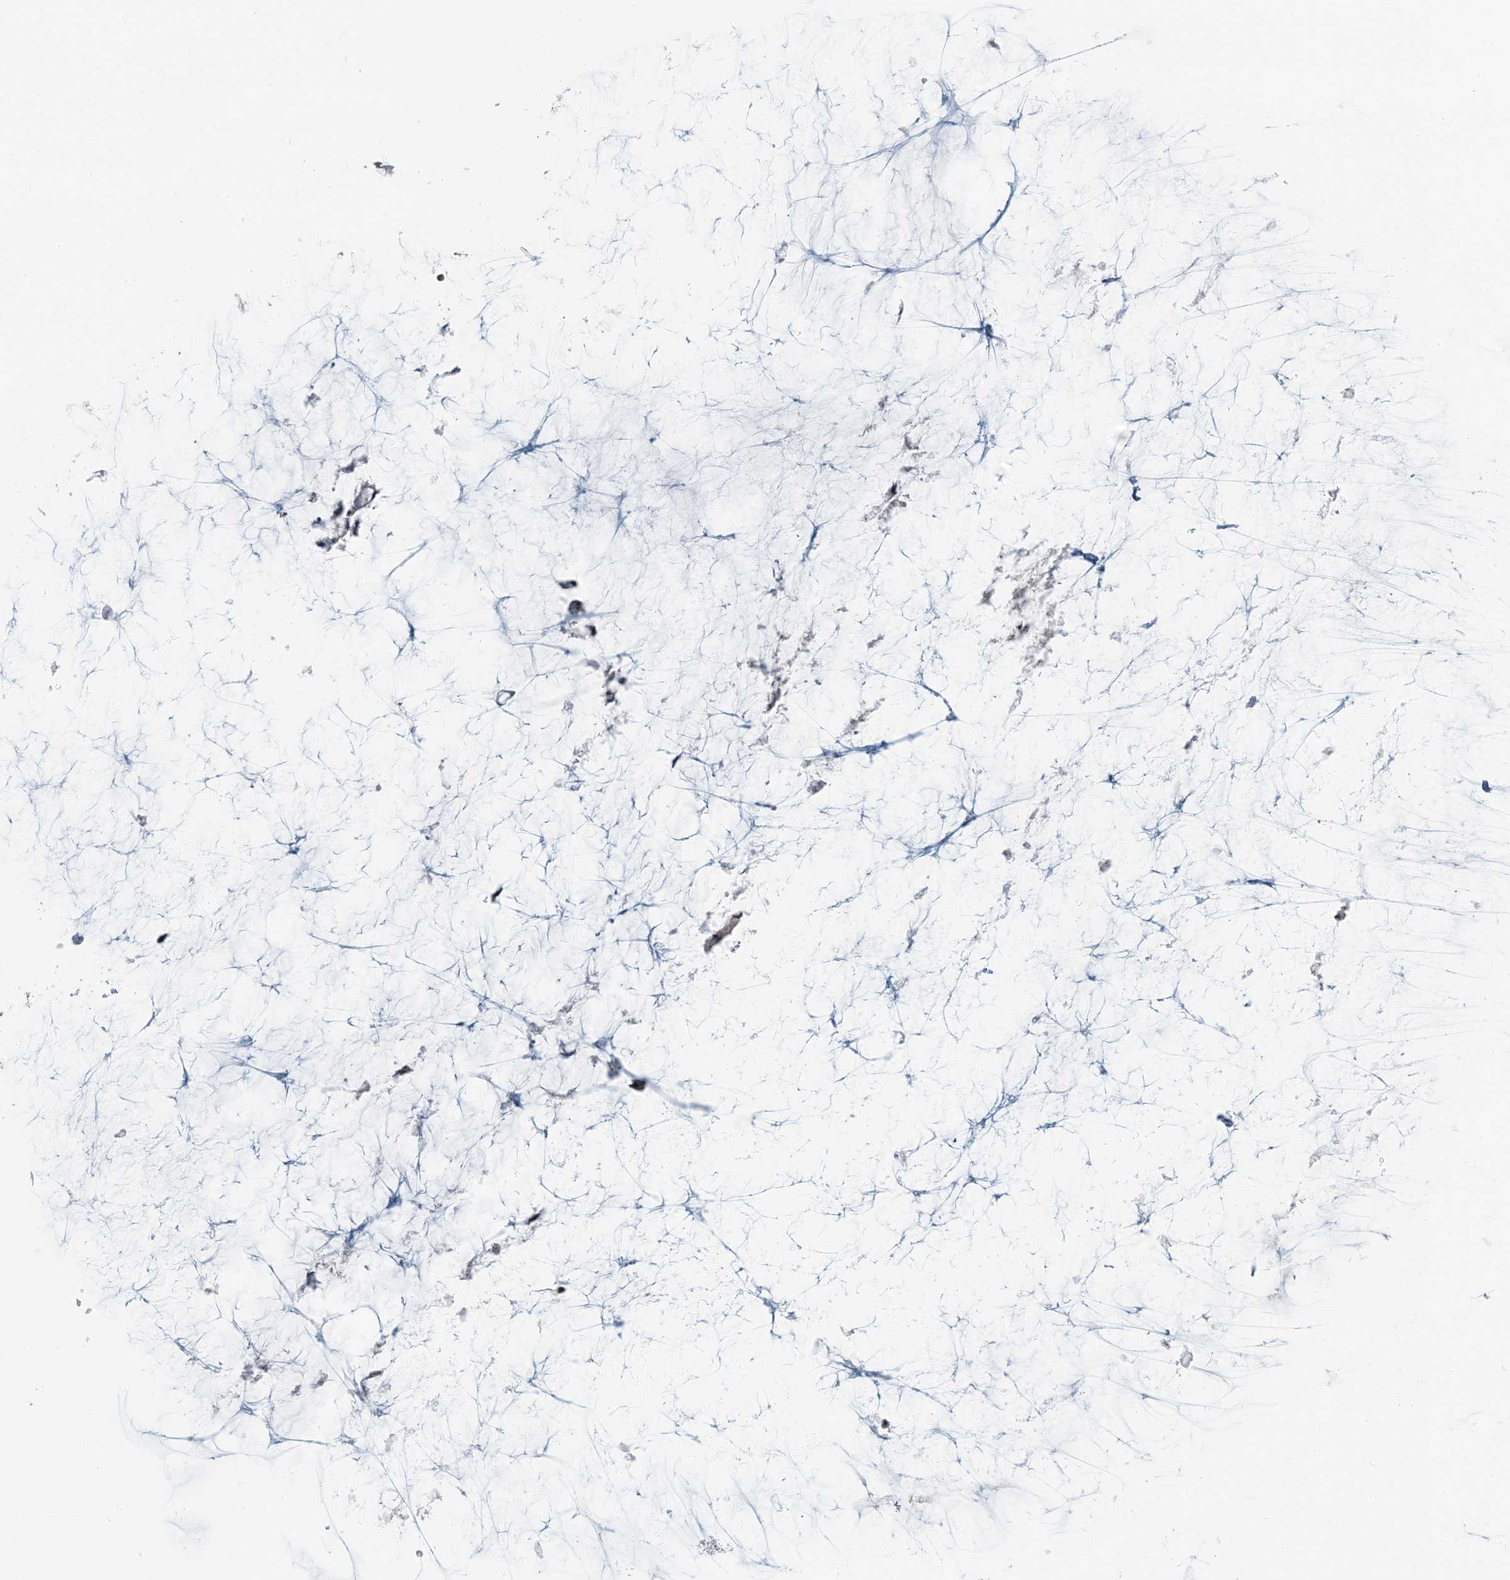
{"staining": {"intensity": "negative", "quantity": "none", "location": "none"}, "tissue": "ovarian cancer", "cell_type": "Tumor cells", "image_type": "cancer", "snomed": [{"axis": "morphology", "description": "Cystadenocarcinoma, mucinous, NOS"}, {"axis": "topography", "description": "Ovary"}], "caption": "High magnification brightfield microscopy of ovarian cancer stained with DAB (brown) and counterstained with hematoxylin (blue): tumor cells show no significant staining.", "gene": "FBXL17", "patient": {"sex": "female", "age": 39}}